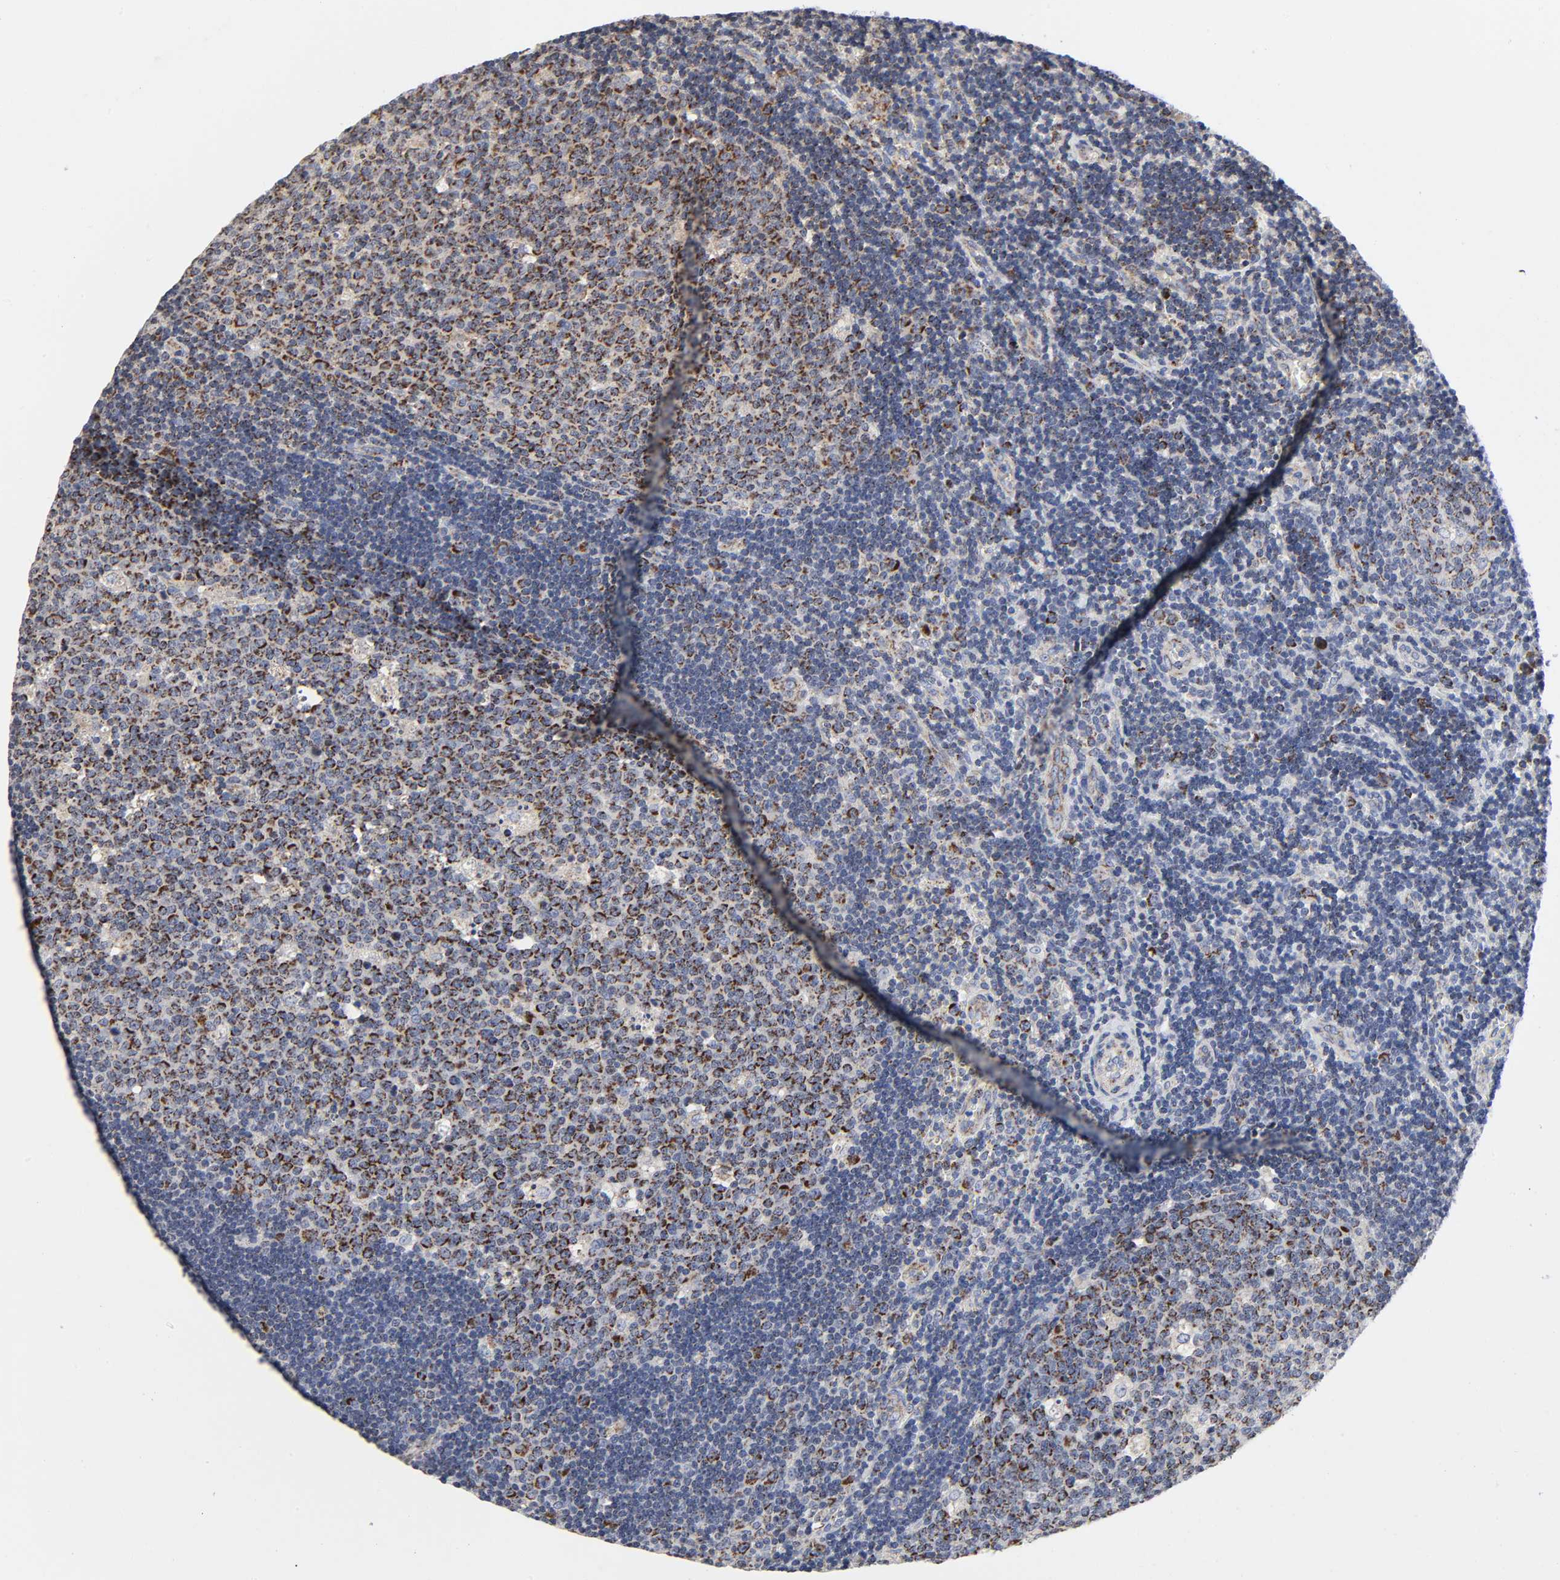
{"staining": {"intensity": "moderate", "quantity": ">75%", "location": "cytoplasmic/membranous"}, "tissue": "lymph node", "cell_type": "Germinal center cells", "image_type": "normal", "snomed": [{"axis": "morphology", "description": "Normal tissue, NOS"}, {"axis": "topography", "description": "Lymph node"}, {"axis": "topography", "description": "Salivary gland"}], "caption": "Immunohistochemistry of unremarkable lymph node displays medium levels of moderate cytoplasmic/membranous positivity in about >75% of germinal center cells. Nuclei are stained in blue.", "gene": "AOPEP", "patient": {"sex": "male", "age": 8}}